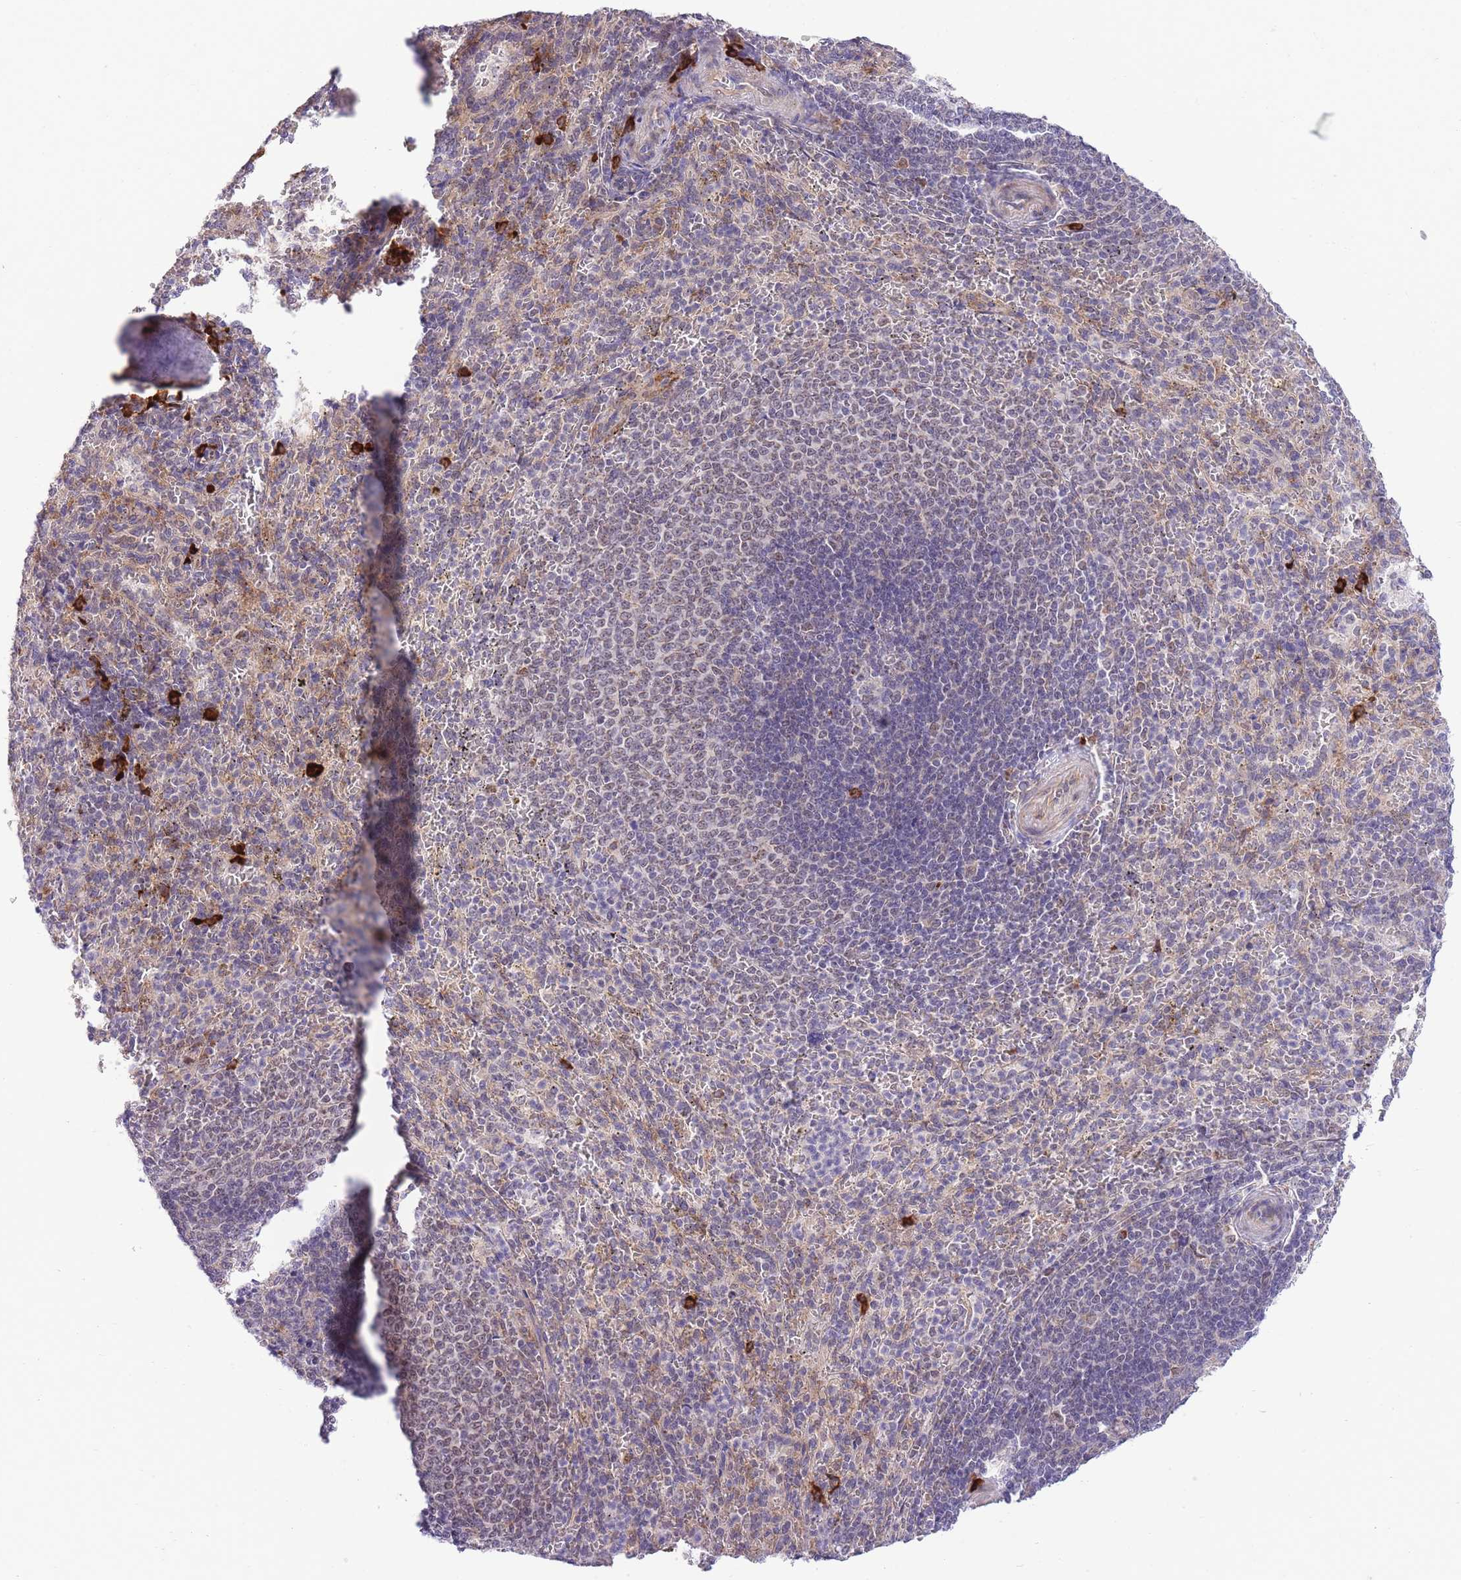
{"staining": {"intensity": "strong", "quantity": "<25%", "location": "cytoplasmic/membranous"}, "tissue": "spleen", "cell_type": "Cells in red pulp", "image_type": "normal", "snomed": [{"axis": "morphology", "description": "Normal tissue, NOS"}, {"axis": "topography", "description": "Spleen"}], "caption": "Cells in red pulp demonstrate medium levels of strong cytoplasmic/membranous positivity in about <25% of cells in benign human spleen.", "gene": "EXOSC8", "patient": {"sex": "female", "age": 21}}